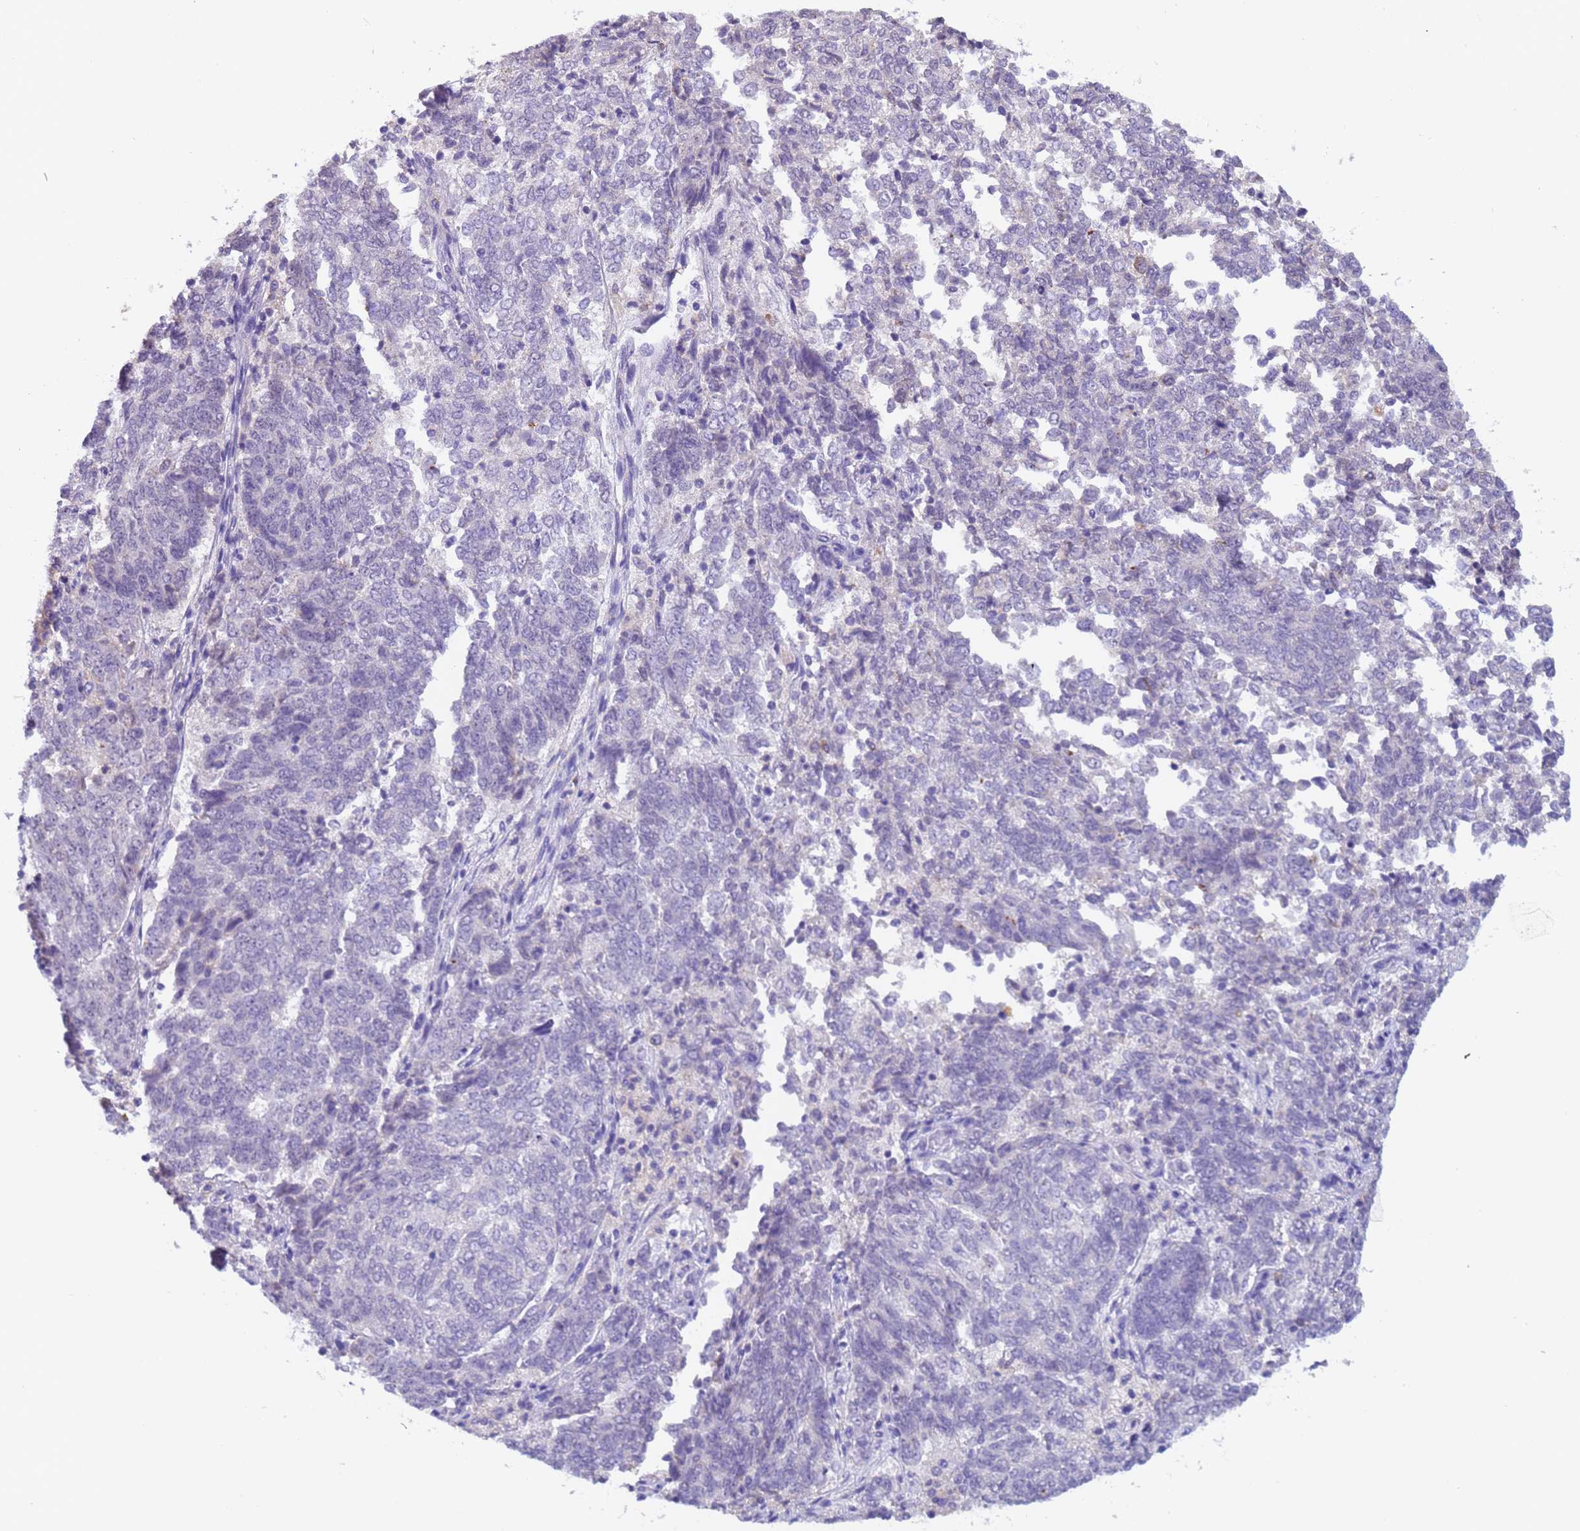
{"staining": {"intensity": "negative", "quantity": "none", "location": "none"}, "tissue": "endometrial cancer", "cell_type": "Tumor cells", "image_type": "cancer", "snomed": [{"axis": "morphology", "description": "Adenocarcinoma, NOS"}, {"axis": "topography", "description": "Endometrium"}], "caption": "Immunohistochemical staining of human endometrial adenocarcinoma displays no significant positivity in tumor cells.", "gene": "ZNF248", "patient": {"sex": "female", "age": 80}}